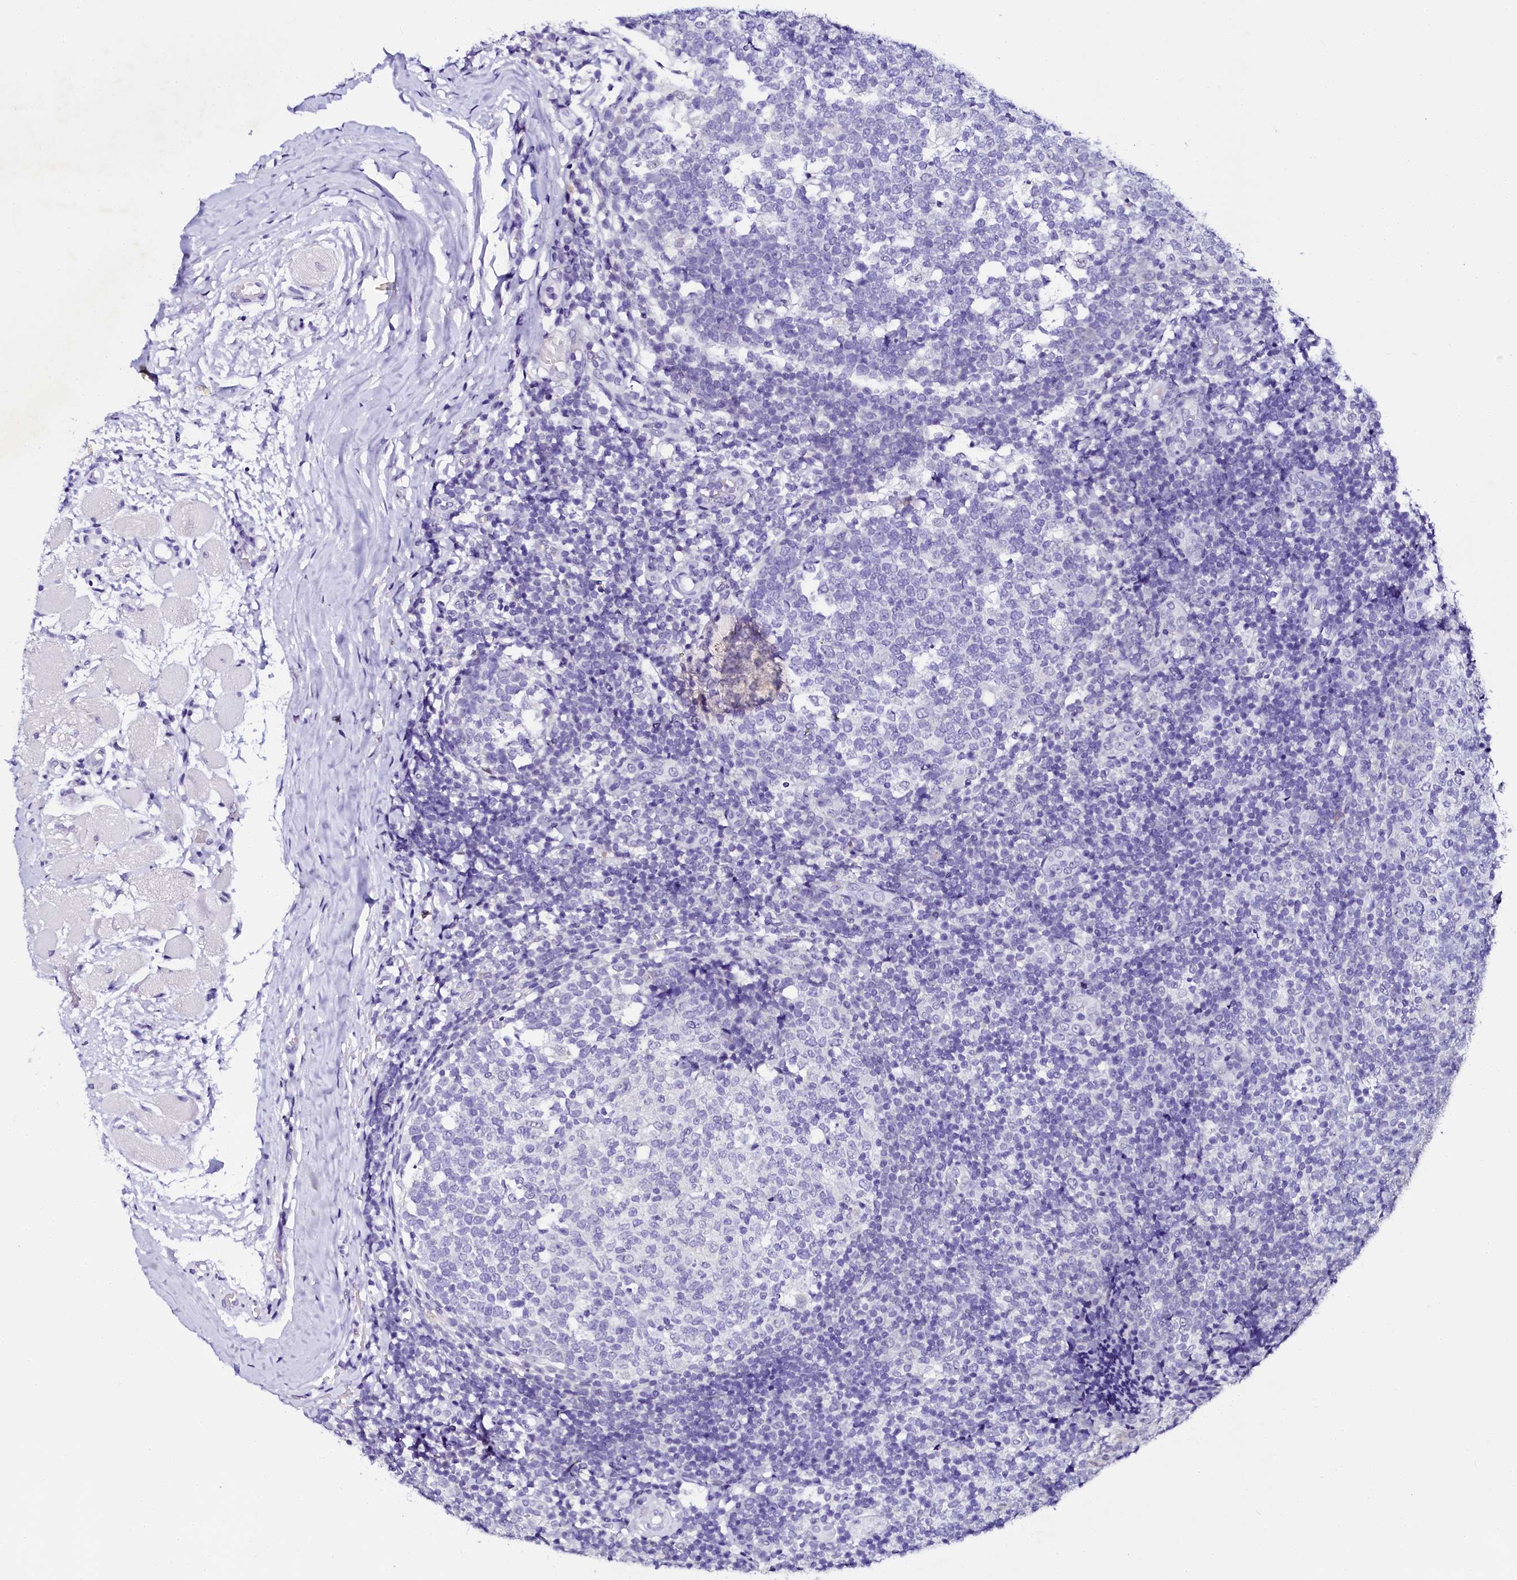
{"staining": {"intensity": "negative", "quantity": "none", "location": "none"}, "tissue": "tonsil", "cell_type": "Germinal center cells", "image_type": "normal", "snomed": [{"axis": "morphology", "description": "Normal tissue, NOS"}, {"axis": "topography", "description": "Tonsil"}], "caption": "Immunohistochemical staining of normal tonsil demonstrates no significant positivity in germinal center cells.", "gene": "SORD", "patient": {"sex": "female", "age": 19}}